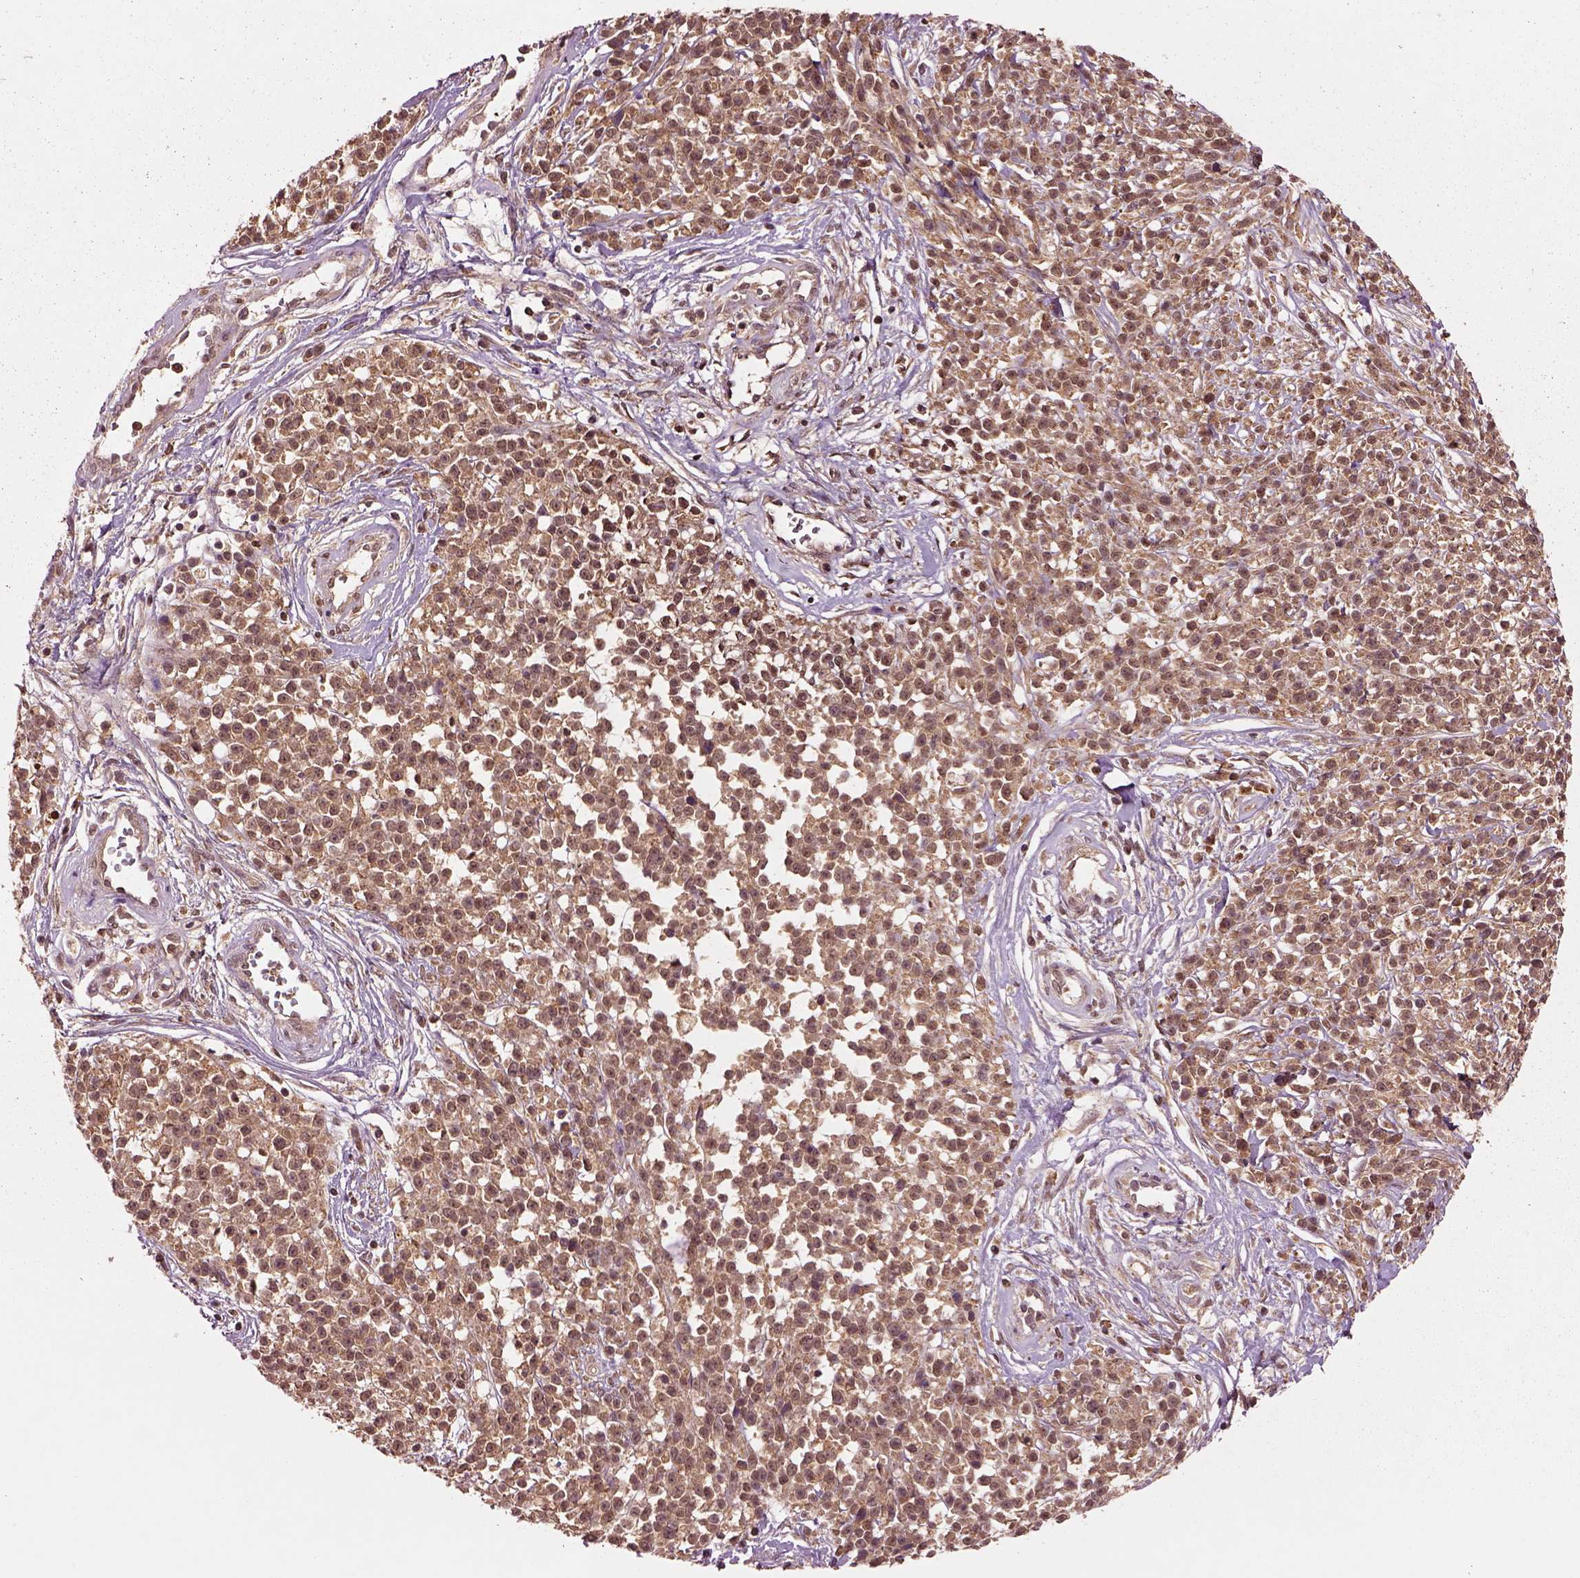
{"staining": {"intensity": "moderate", "quantity": ">75%", "location": "cytoplasmic/membranous"}, "tissue": "melanoma", "cell_type": "Tumor cells", "image_type": "cancer", "snomed": [{"axis": "morphology", "description": "Malignant melanoma, NOS"}, {"axis": "topography", "description": "Skin"}, {"axis": "topography", "description": "Skin of trunk"}], "caption": "IHC staining of malignant melanoma, which demonstrates medium levels of moderate cytoplasmic/membranous staining in about >75% of tumor cells indicating moderate cytoplasmic/membranous protein positivity. The staining was performed using DAB (3,3'-diaminobenzidine) (brown) for protein detection and nuclei were counterstained in hematoxylin (blue).", "gene": "MDP1", "patient": {"sex": "male", "age": 74}}